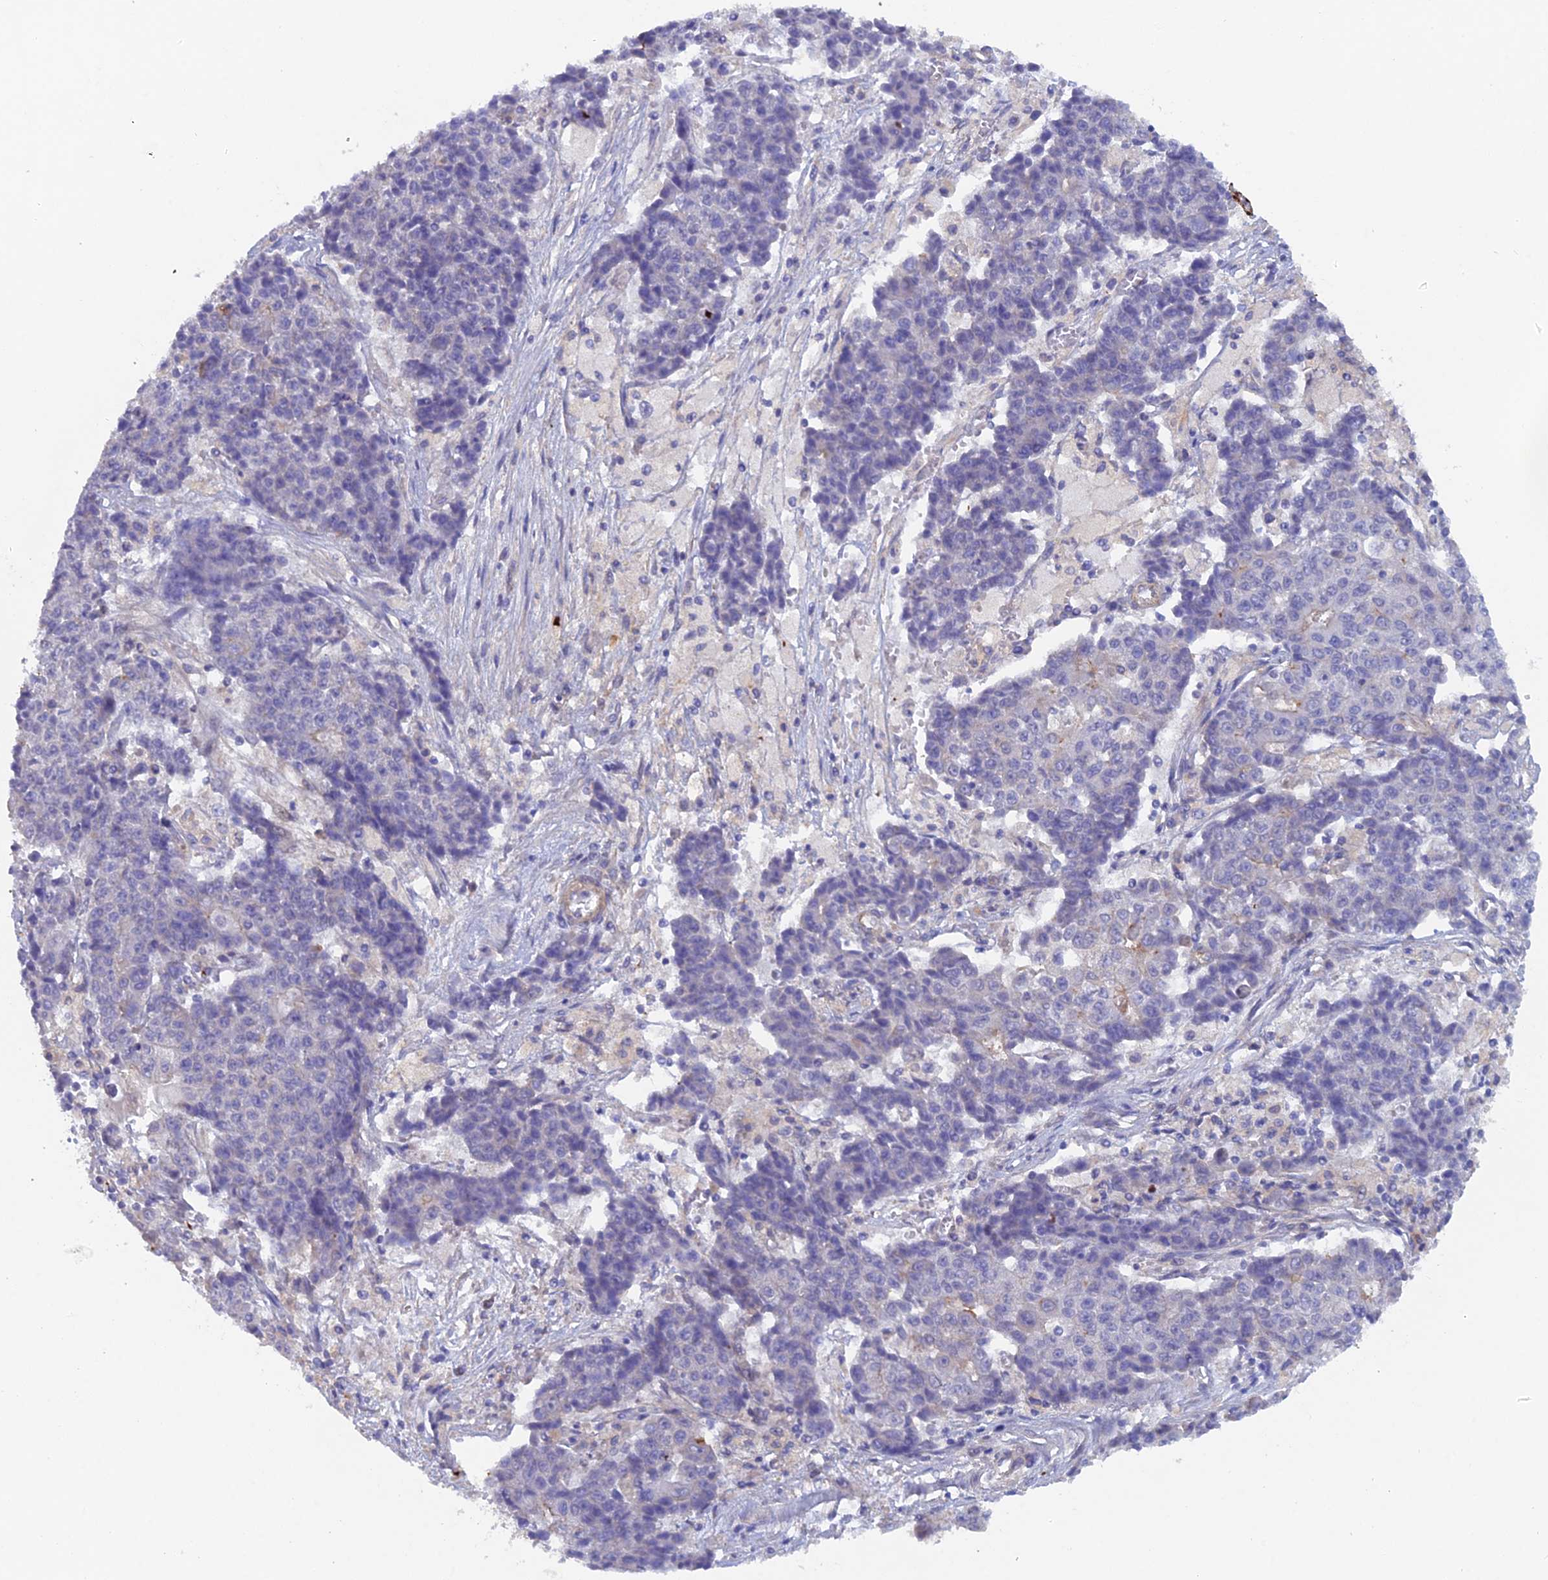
{"staining": {"intensity": "negative", "quantity": "none", "location": "none"}, "tissue": "ovarian cancer", "cell_type": "Tumor cells", "image_type": "cancer", "snomed": [{"axis": "morphology", "description": "Carcinoma, endometroid"}, {"axis": "topography", "description": "Appendix"}, {"axis": "topography", "description": "Ovary"}], "caption": "Ovarian endometroid carcinoma was stained to show a protein in brown. There is no significant expression in tumor cells.", "gene": "FZR1", "patient": {"sex": "female", "age": 42}}